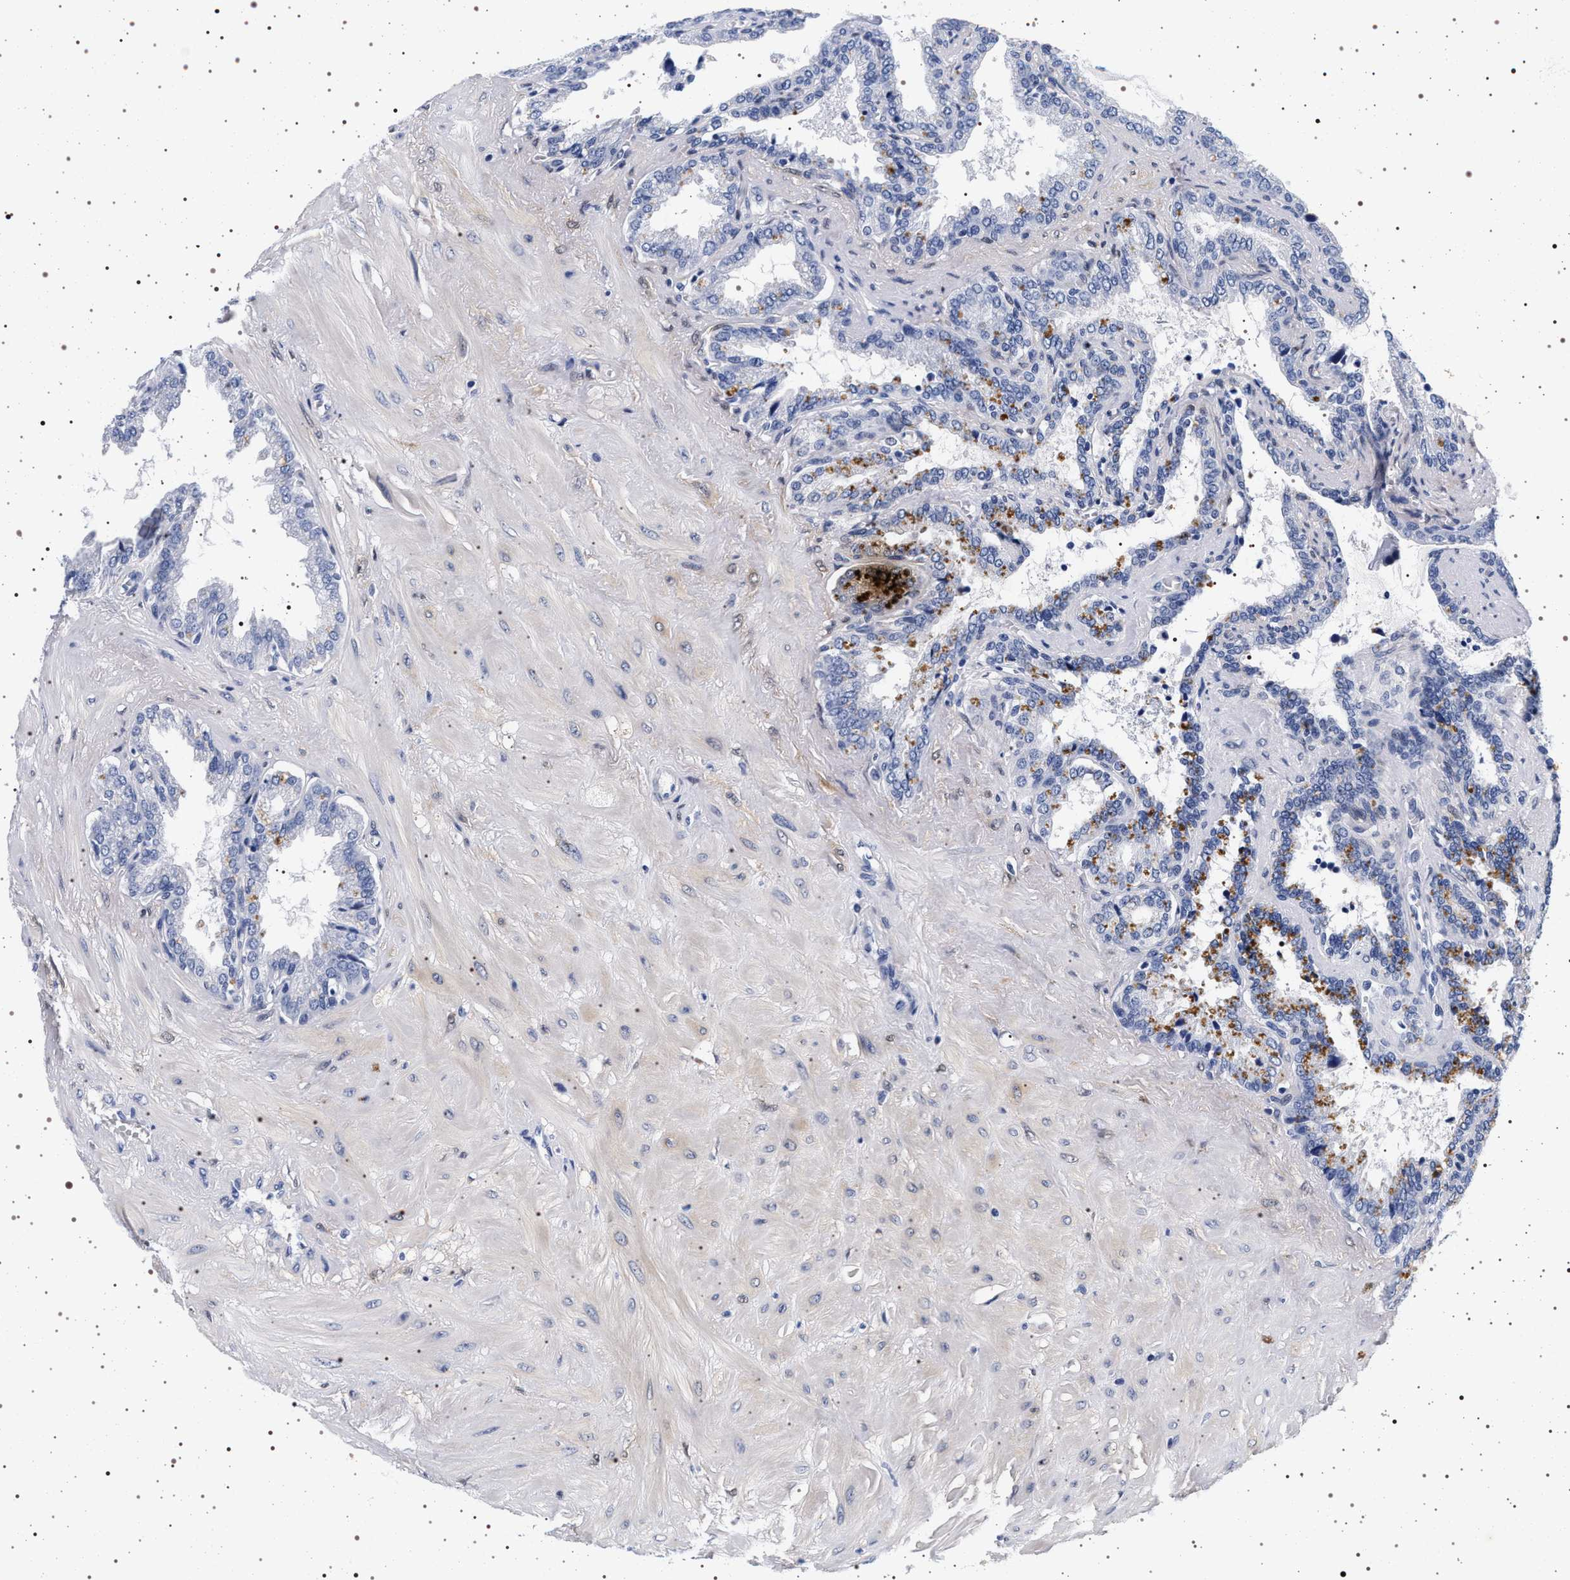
{"staining": {"intensity": "moderate", "quantity": "<25%", "location": "cytoplasmic/membranous"}, "tissue": "seminal vesicle", "cell_type": "Glandular cells", "image_type": "normal", "snomed": [{"axis": "morphology", "description": "Normal tissue, NOS"}, {"axis": "topography", "description": "Seminal veicle"}], "caption": "Glandular cells reveal low levels of moderate cytoplasmic/membranous staining in approximately <25% of cells in normal seminal vesicle. (DAB = brown stain, brightfield microscopy at high magnification).", "gene": "MAPK10", "patient": {"sex": "male", "age": 46}}